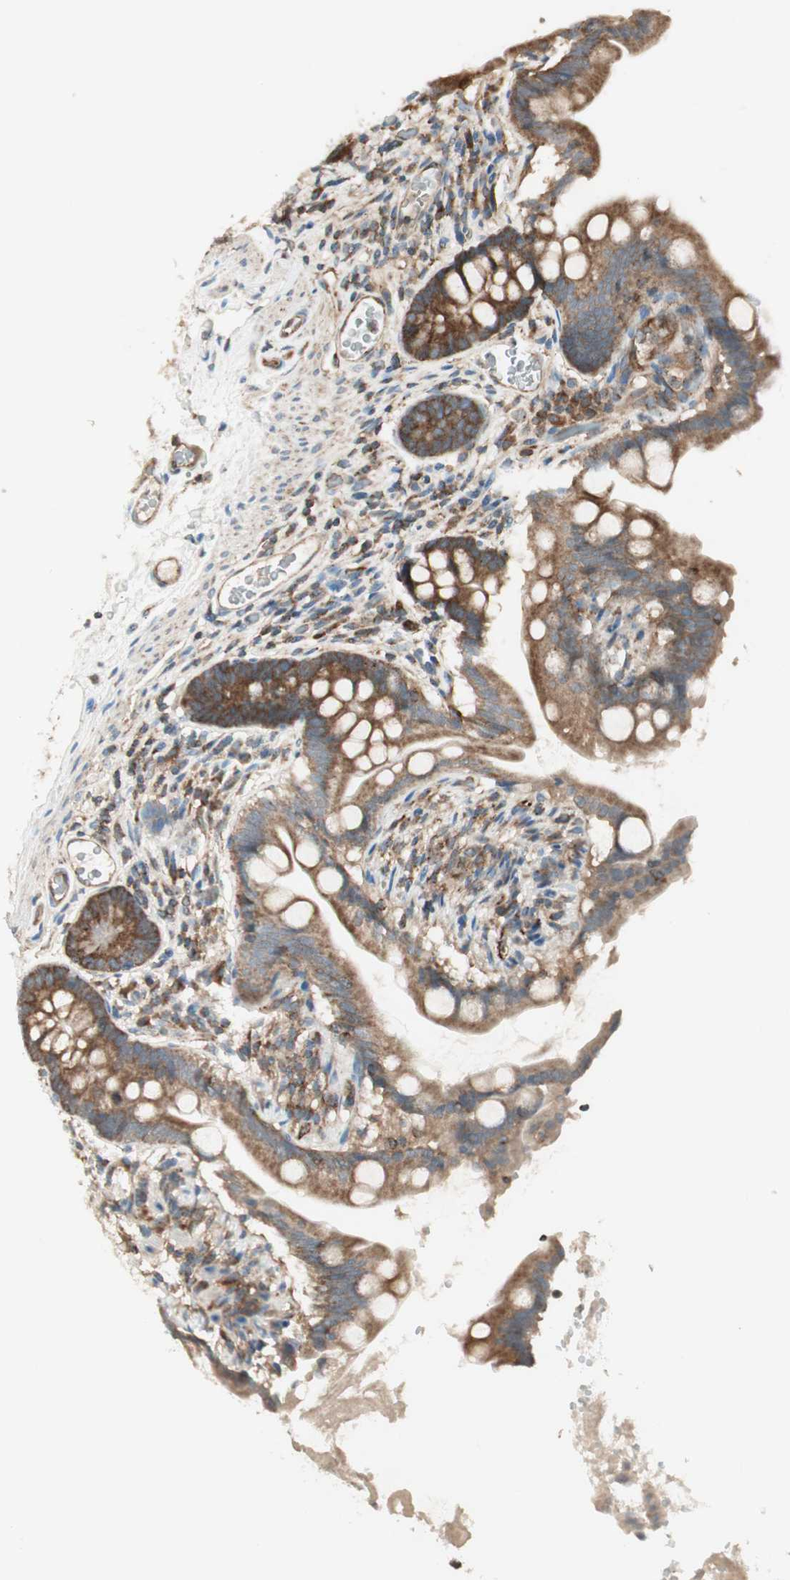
{"staining": {"intensity": "moderate", "quantity": ">75%", "location": "cytoplasmic/membranous"}, "tissue": "small intestine", "cell_type": "Glandular cells", "image_type": "normal", "snomed": [{"axis": "morphology", "description": "Normal tissue, NOS"}, {"axis": "topography", "description": "Small intestine"}], "caption": "Immunohistochemistry (IHC) micrograph of normal small intestine stained for a protein (brown), which displays medium levels of moderate cytoplasmic/membranous staining in approximately >75% of glandular cells.", "gene": "CHADL", "patient": {"sex": "female", "age": 56}}